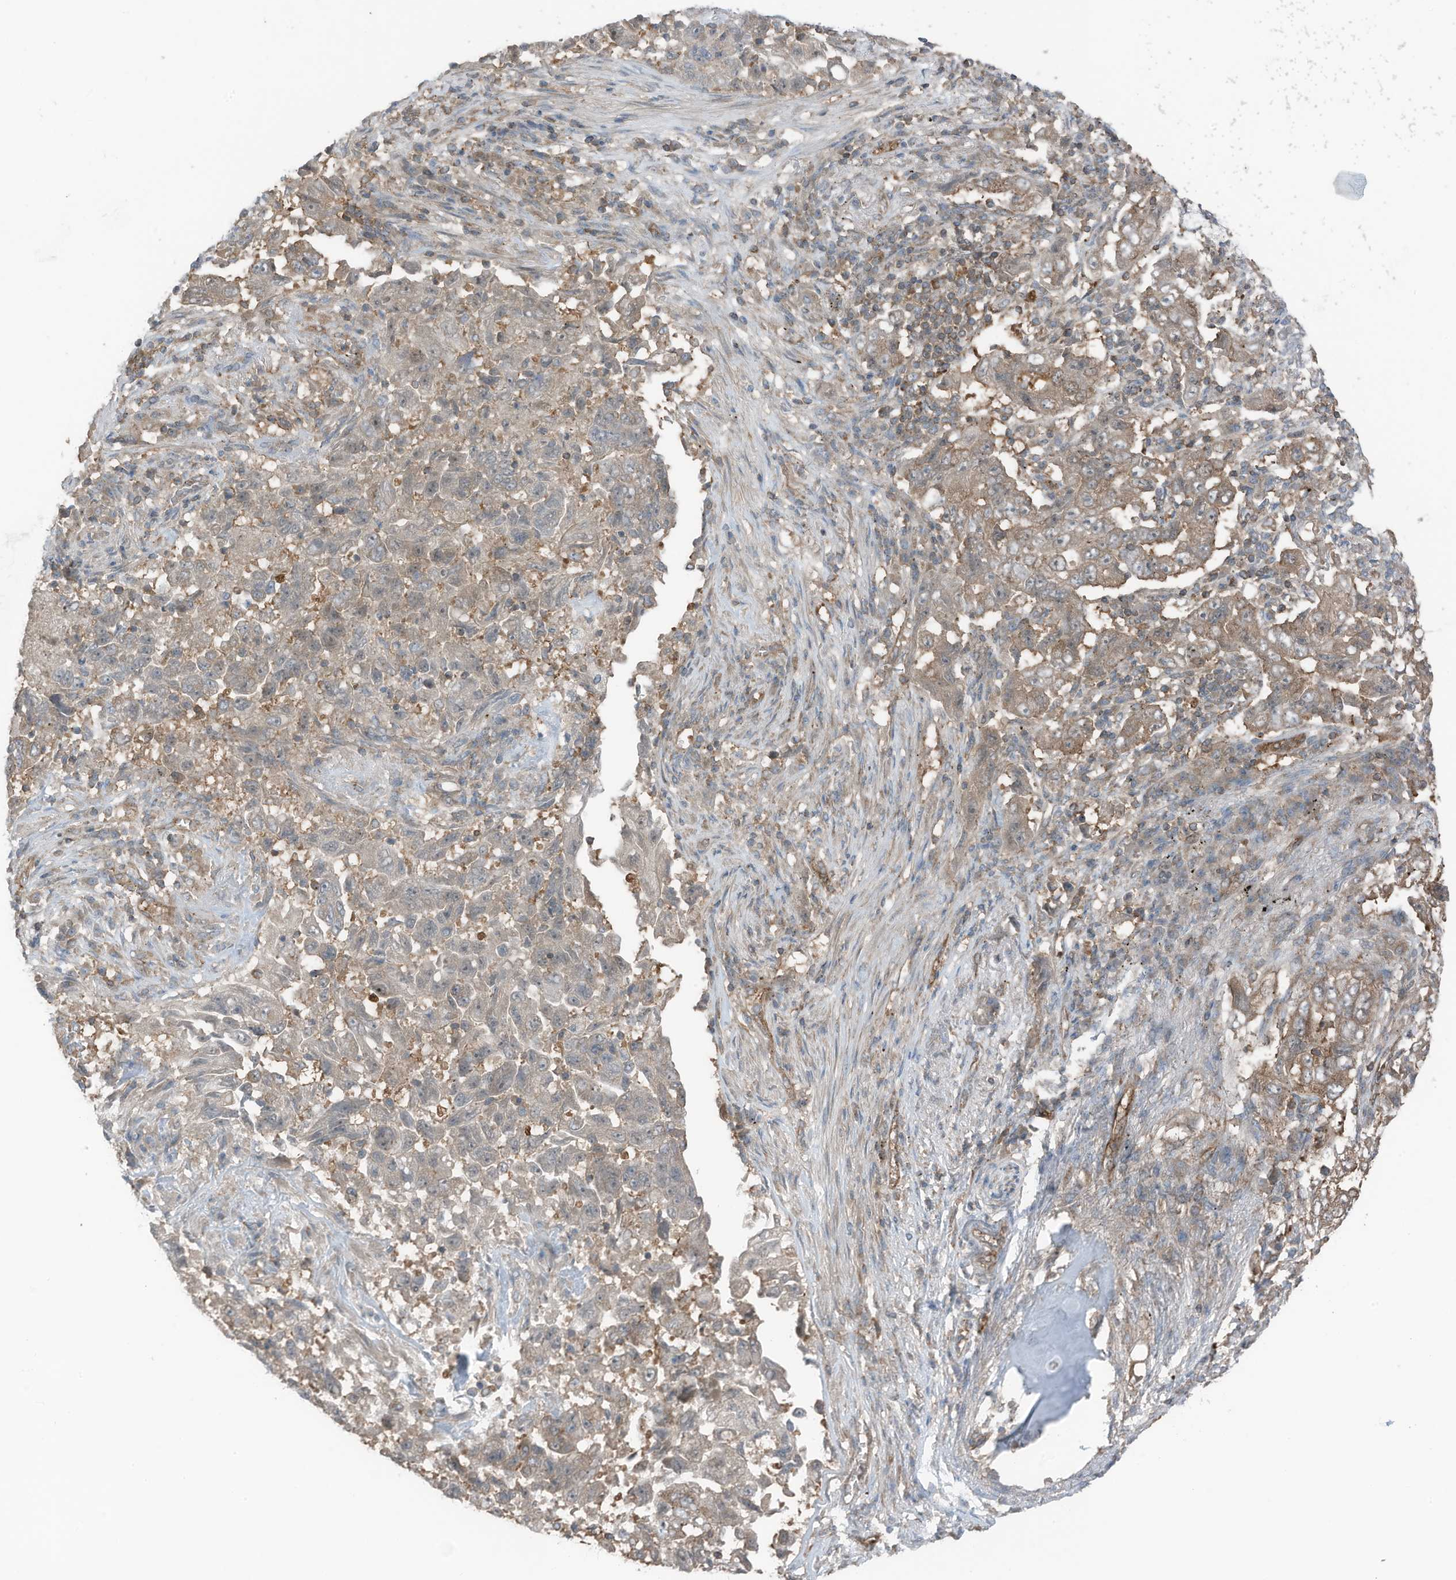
{"staining": {"intensity": "weak", "quantity": "25%-75%", "location": "cytoplasmic/membranous"}, "tissue": "lung cancer", "cell_type": "Tumor cells", "image_type": "cancer", "snomed": [{"axis": "morphology", "description": "Adenocarcinoma, NOS"}, {"axis": "topography", "description": "Lung"}], "caption": "A brown stain labels weak cytoplasmic/membranous positivity of a protein in adenocarcinoma (lung) tumor cells.", "gene": "TXNDC9", "patient": {"sex": "female", "age": 51}}